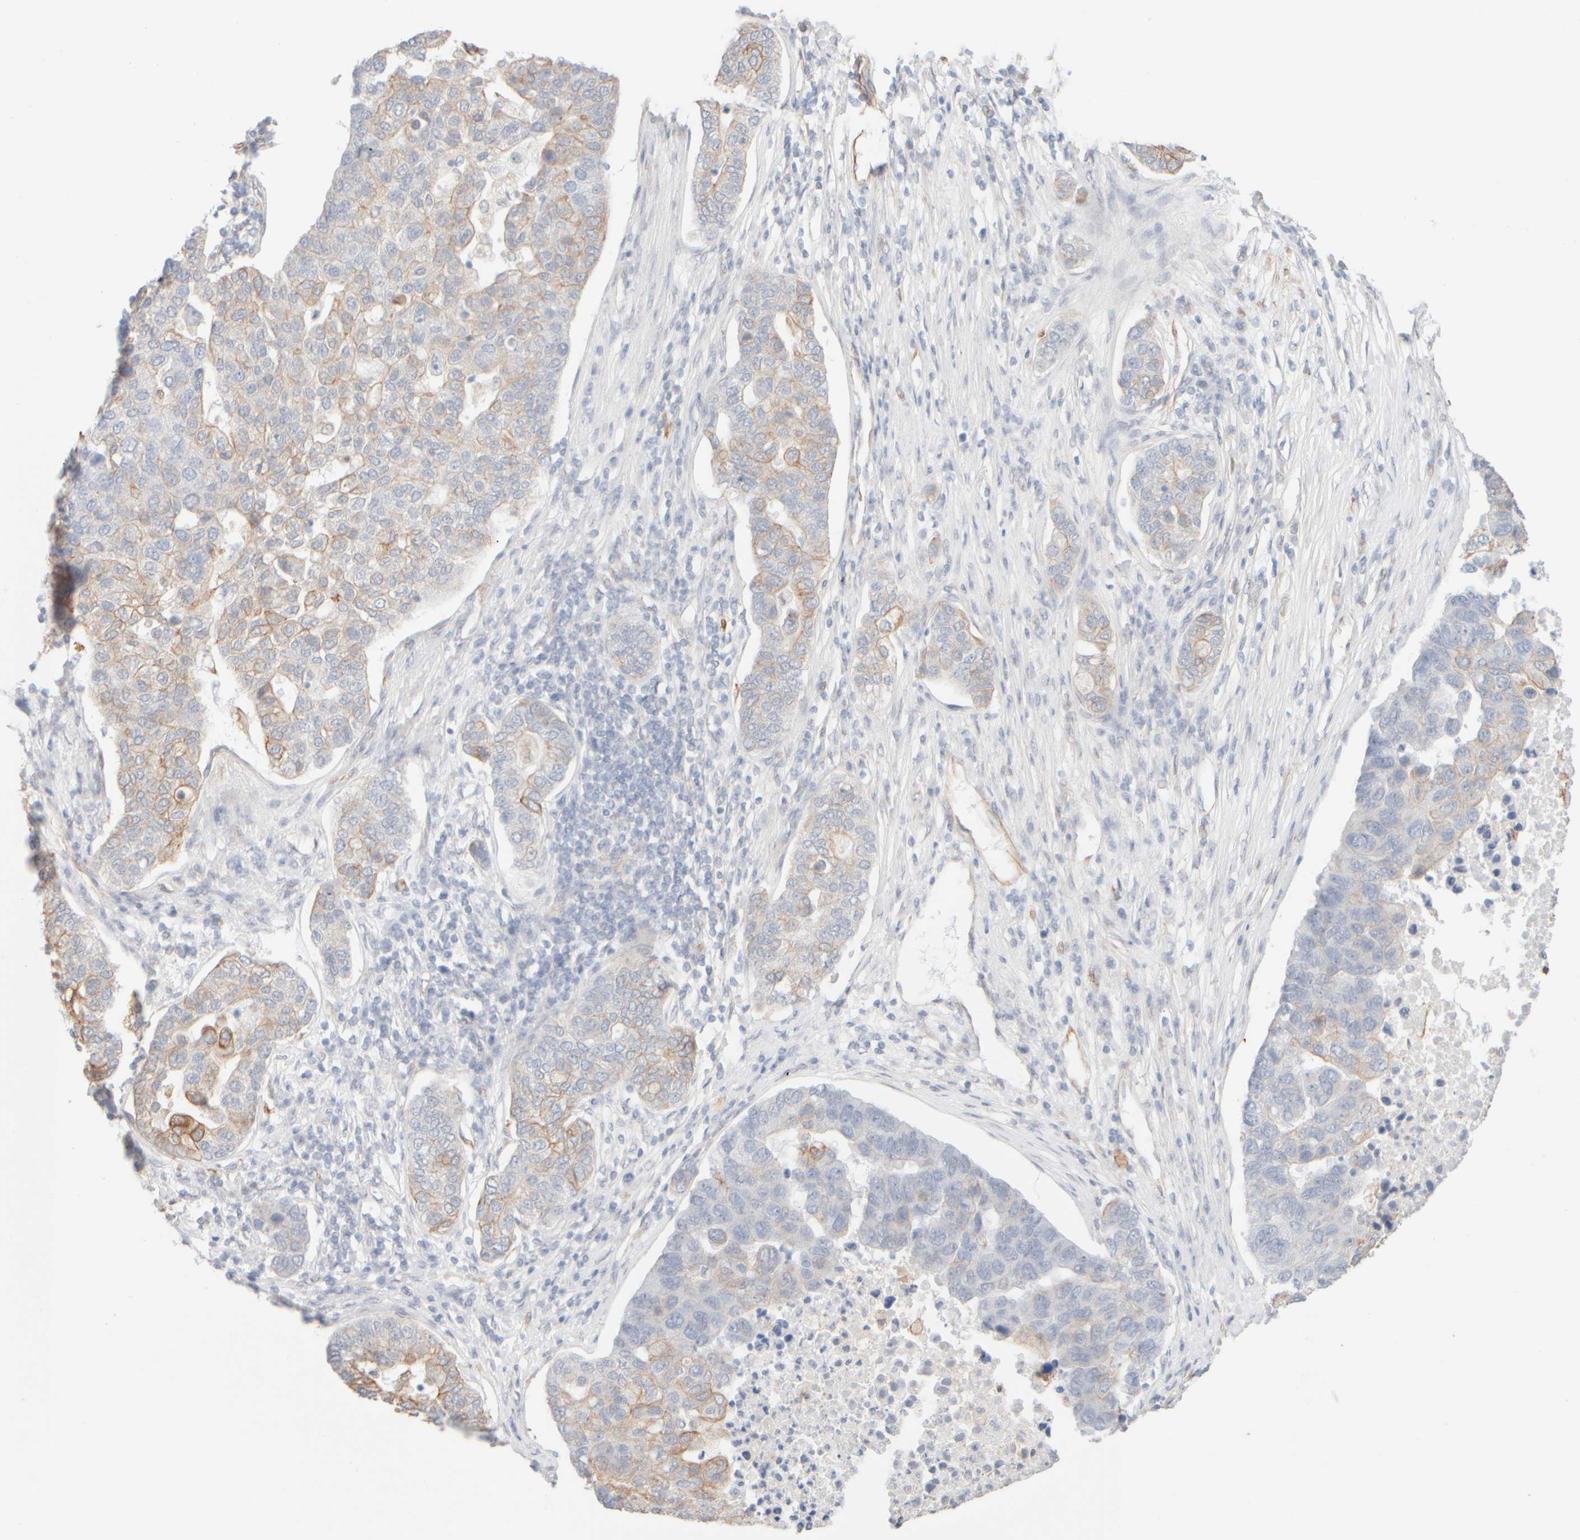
{"staining": {"intensity": "weak", "quantity": "25%-75%", "location": "cytoplasmic/membranous"}, "tissue": "pancreatic cancer", "cell_type": "Tumor cells", "image_type": "cancer", "snomed": [{"axis": "morphology", "description": "Adenocarcinoma, NOS"}, {"axis": "topography", "description": "Pancreas"}], "caption": "Immunohistochemical staining of pancreatic cancer exhibits low levels of weak cytoplasmic/membranous protein positivity in about 25%-75% of tumor cells. (IHC, brightfield microscopy, high magnification).", "gene": "KRT15", "patient": {"sex": "female", "age": 61}}